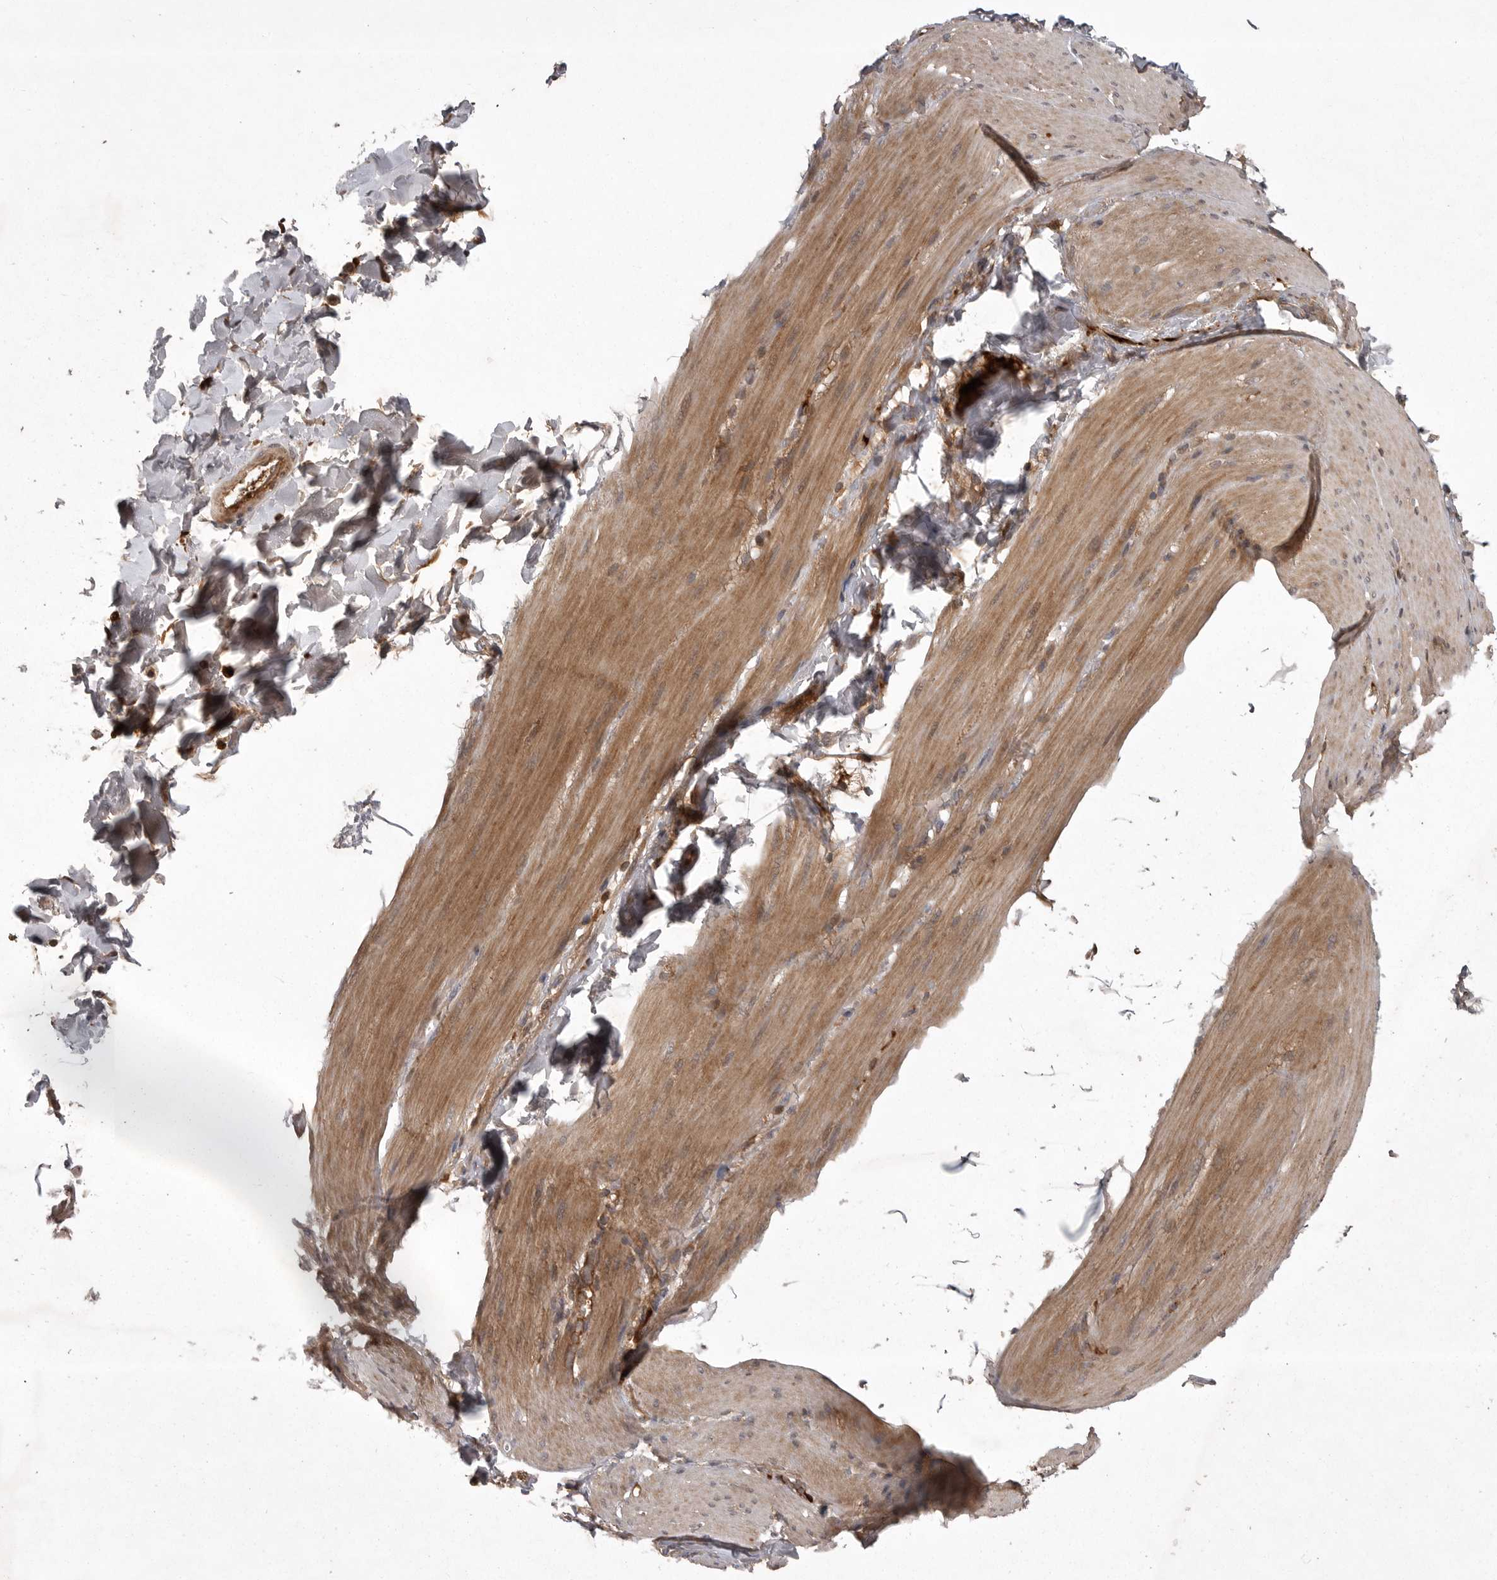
{"staining": {"intensity": "moderate", "quantity": "25%-75%", "location": "cytoplasmic/membranous"}, "tissue": "smooth muscle", "cell_type": "Smooth muscle cells", "image_type": "normal", "snomed": [{"axis": "morphology", "description": "Normal tissue, NOS"}, {"axis": "topography", "description": "Smooth muscle"}, {"axis": "topography", "description": "Small intestine"}], "caption": "Smooth muscle cells demonstrate moderate cytoplasmic/membranous positivity in about 25%-75% of cells in normal smooth muscle.", "gene": "GPR31", "patient": {"sex": "female", "age": 84}}